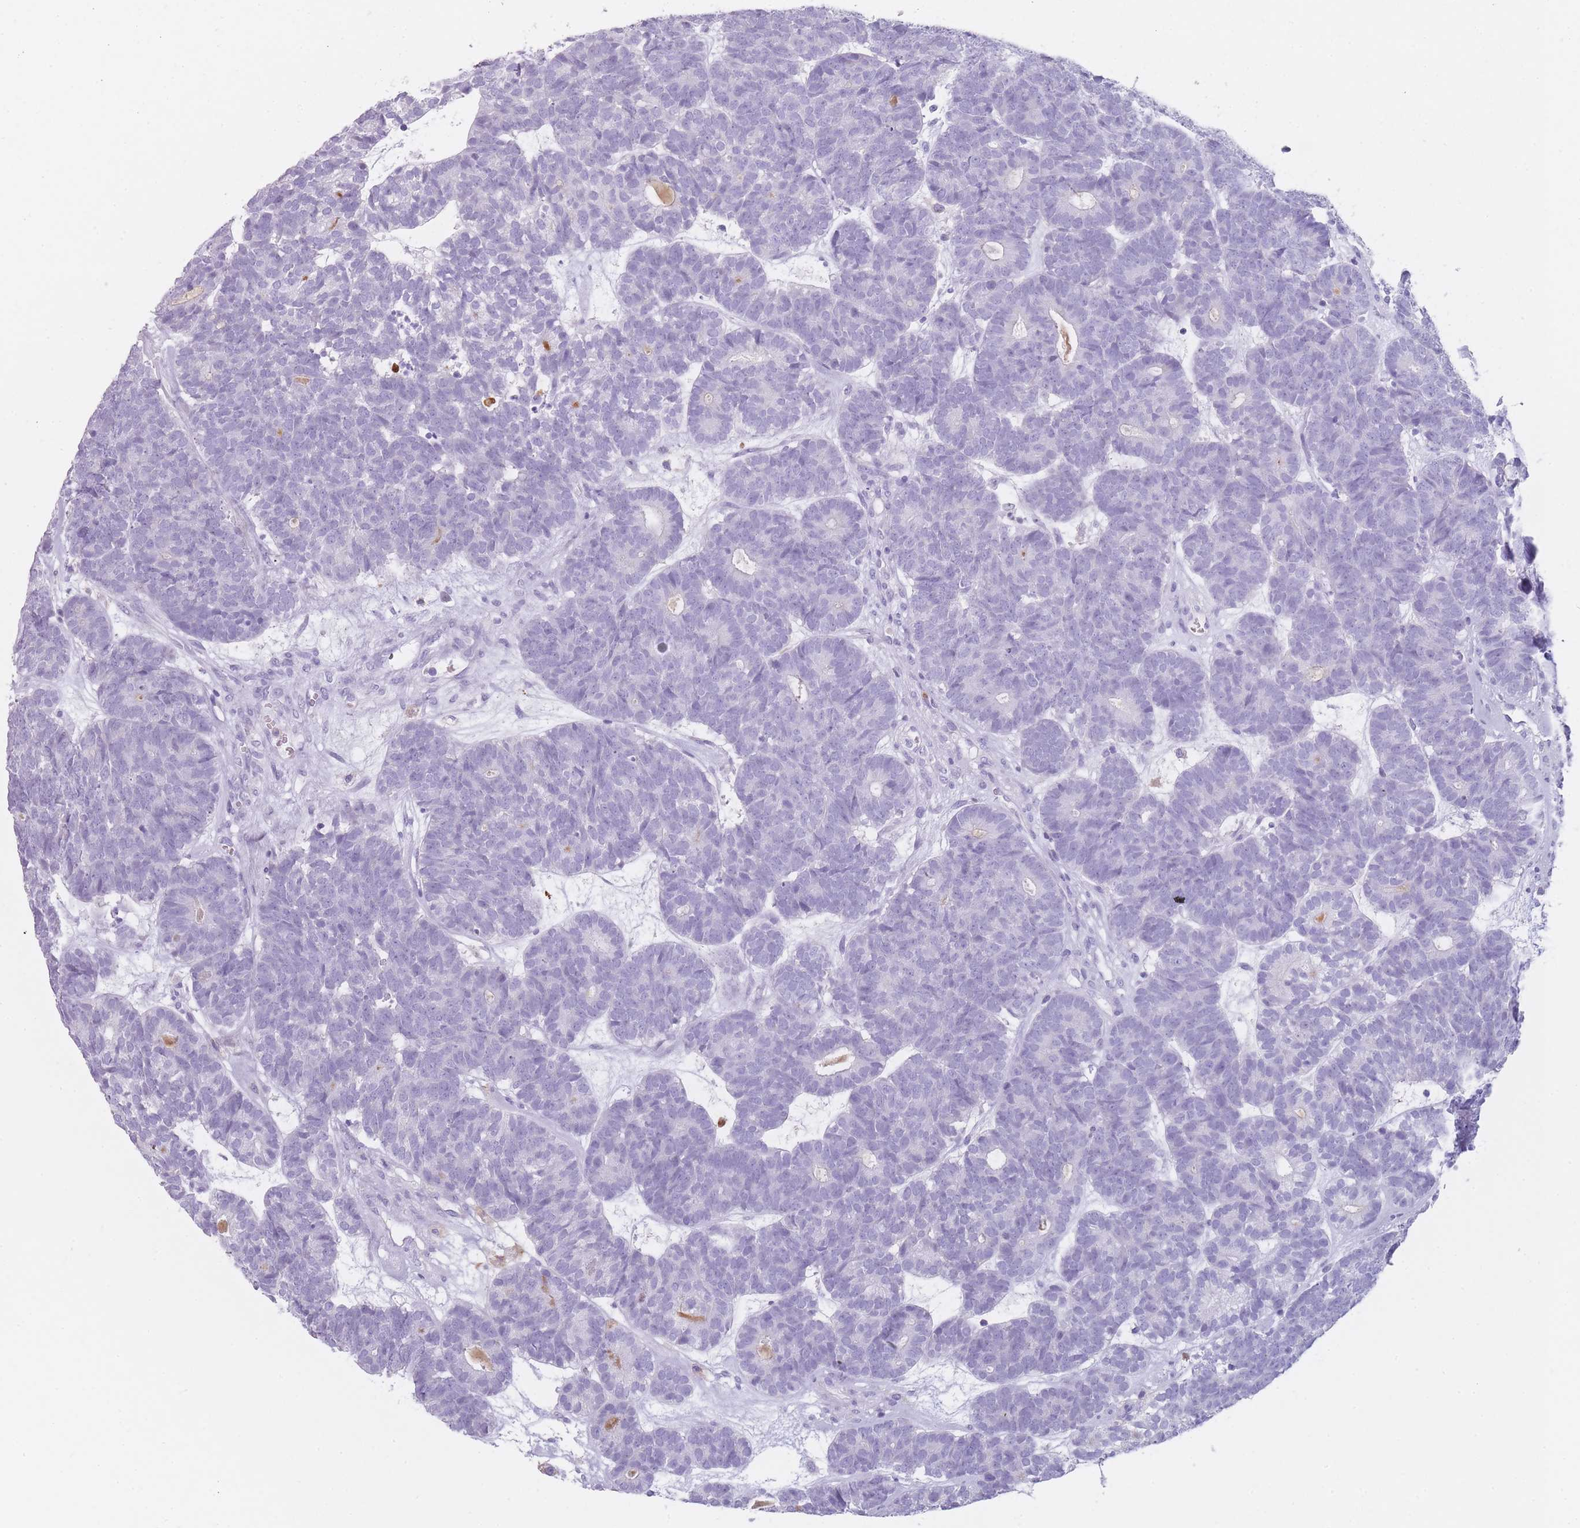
{"staining": {"intensity": "negative", "quantity": "none", "location": "none"}, "tissue": "head and neck cancer", "cell_type": "Tumor cells", "image_type": "cancer", "snomed": [{"axis": "morphology", "description": "Adenocarcinoma, NOS"}, {"axis": "topography", "description": "Head-Neck"}], "caption": "This photomicrograph is of head and neck adenocarcinoma stained with immunohistochemistry to label a protein in brown with the nuclei are counter-stained blue. There is no expression in tumor cells. Nuclei are stained in blue.", "gene": "CR1L", "patient": {"sex": "female", "age": 81}}